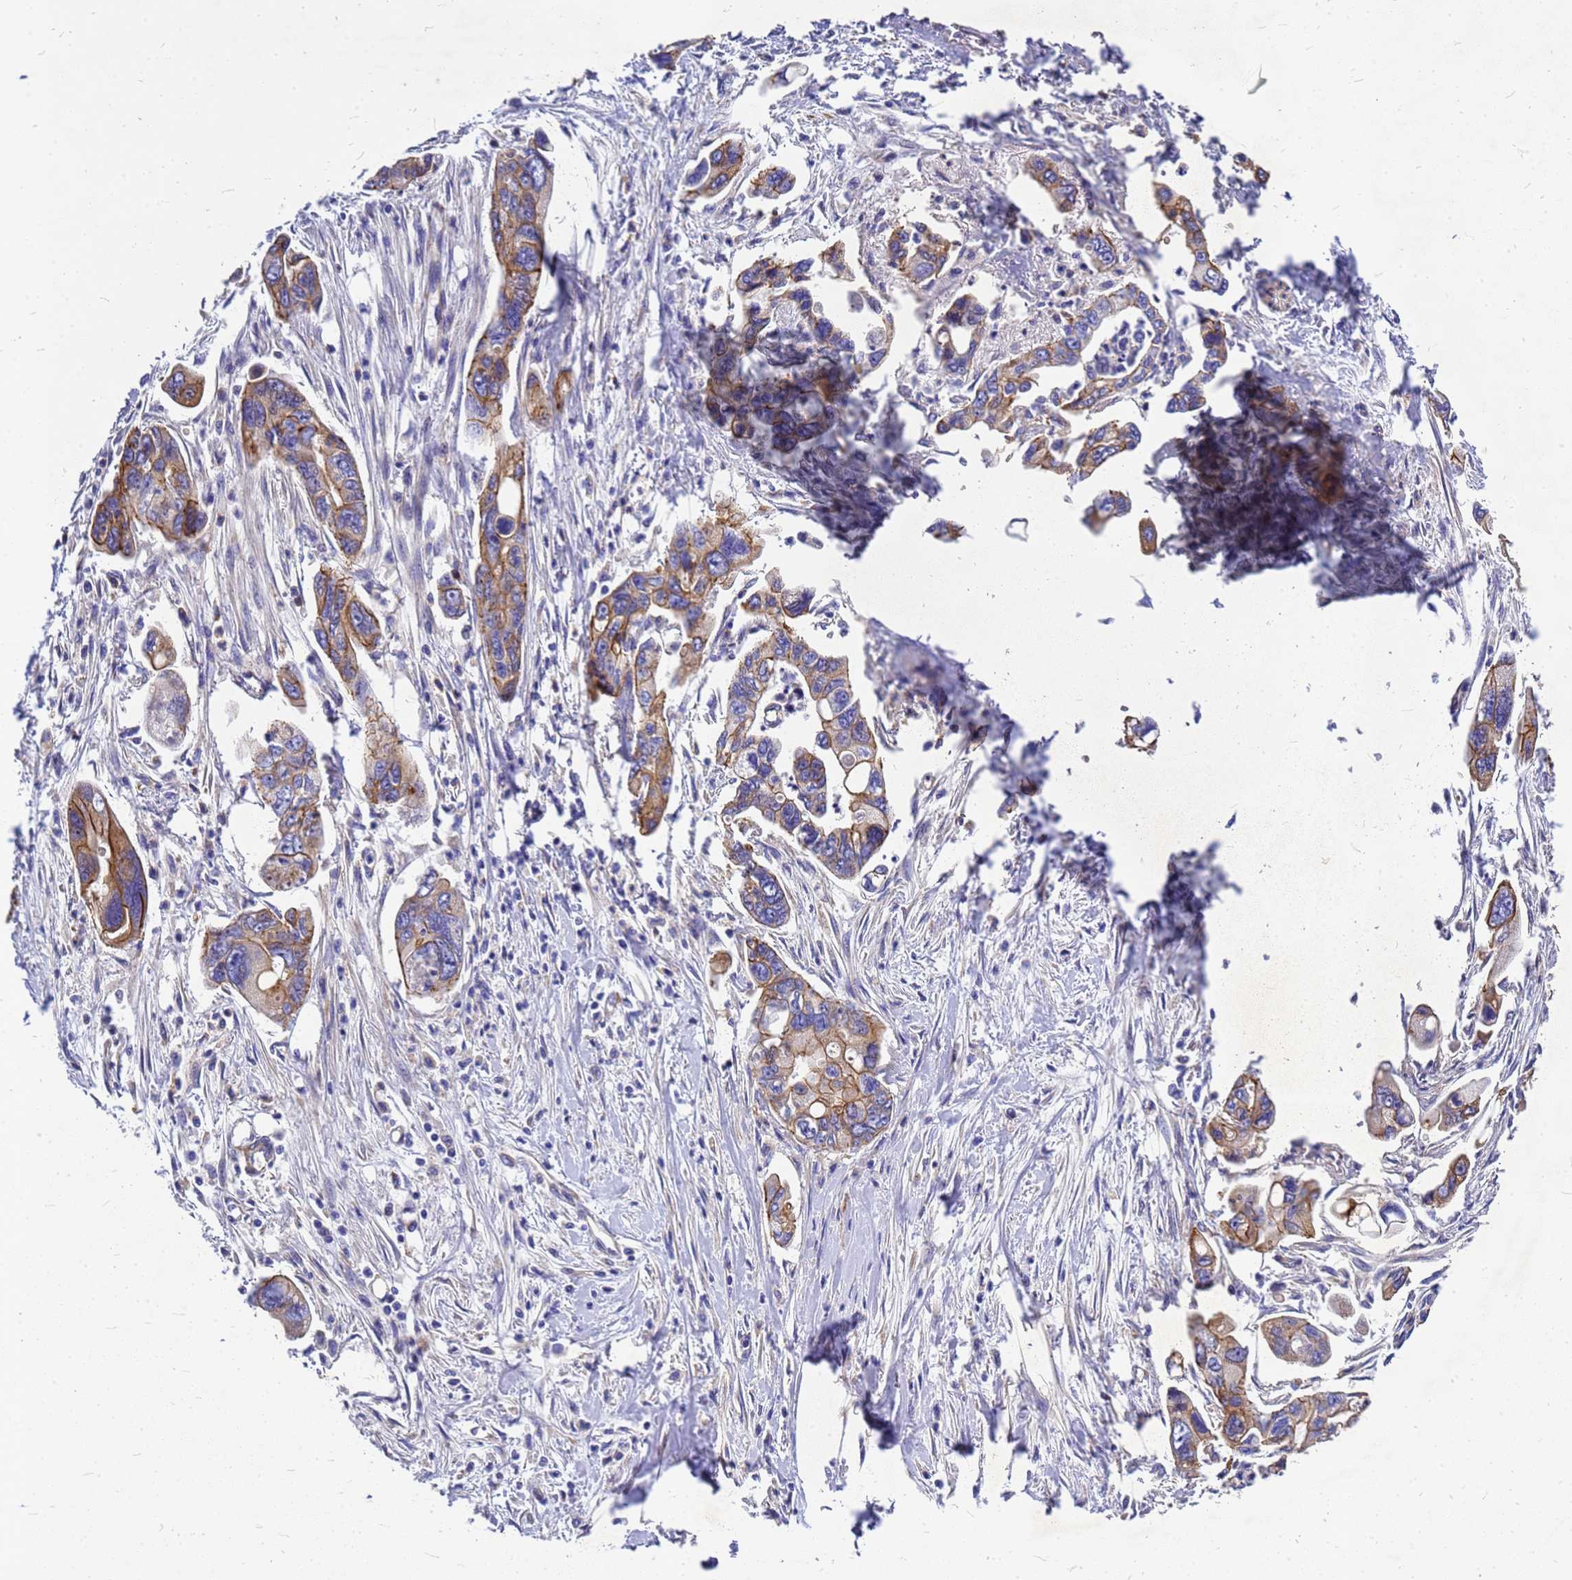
{"staining": {"intensity": "moderate", "quantity": ">75%", "location": "cytoplasmic/membranous"}, "tissue": "pancreatic cancer", "cell_type": "Tumor cells", "image_type": "cancer", "snomed": [{"axis": "morphology", "description": "Adenocarcinoma, NOS"}, {"axis": "topography", "description": "Pancreas"}], "caption": "Immunohistochemical staining of human pancreatic cancer reveals medium levels of moderate cytoplasmic/membranous staining in approximately >75% of tumor cells. The staining was performed using DAB (3,3'-diaminobenzidine) to visualize the protein expression in brown, while the nuclei were stained in blue with hematoxylin (Magnification: 20x).", "gene": "FBXW5", "patient": {"sex": "male", "age": 70}}